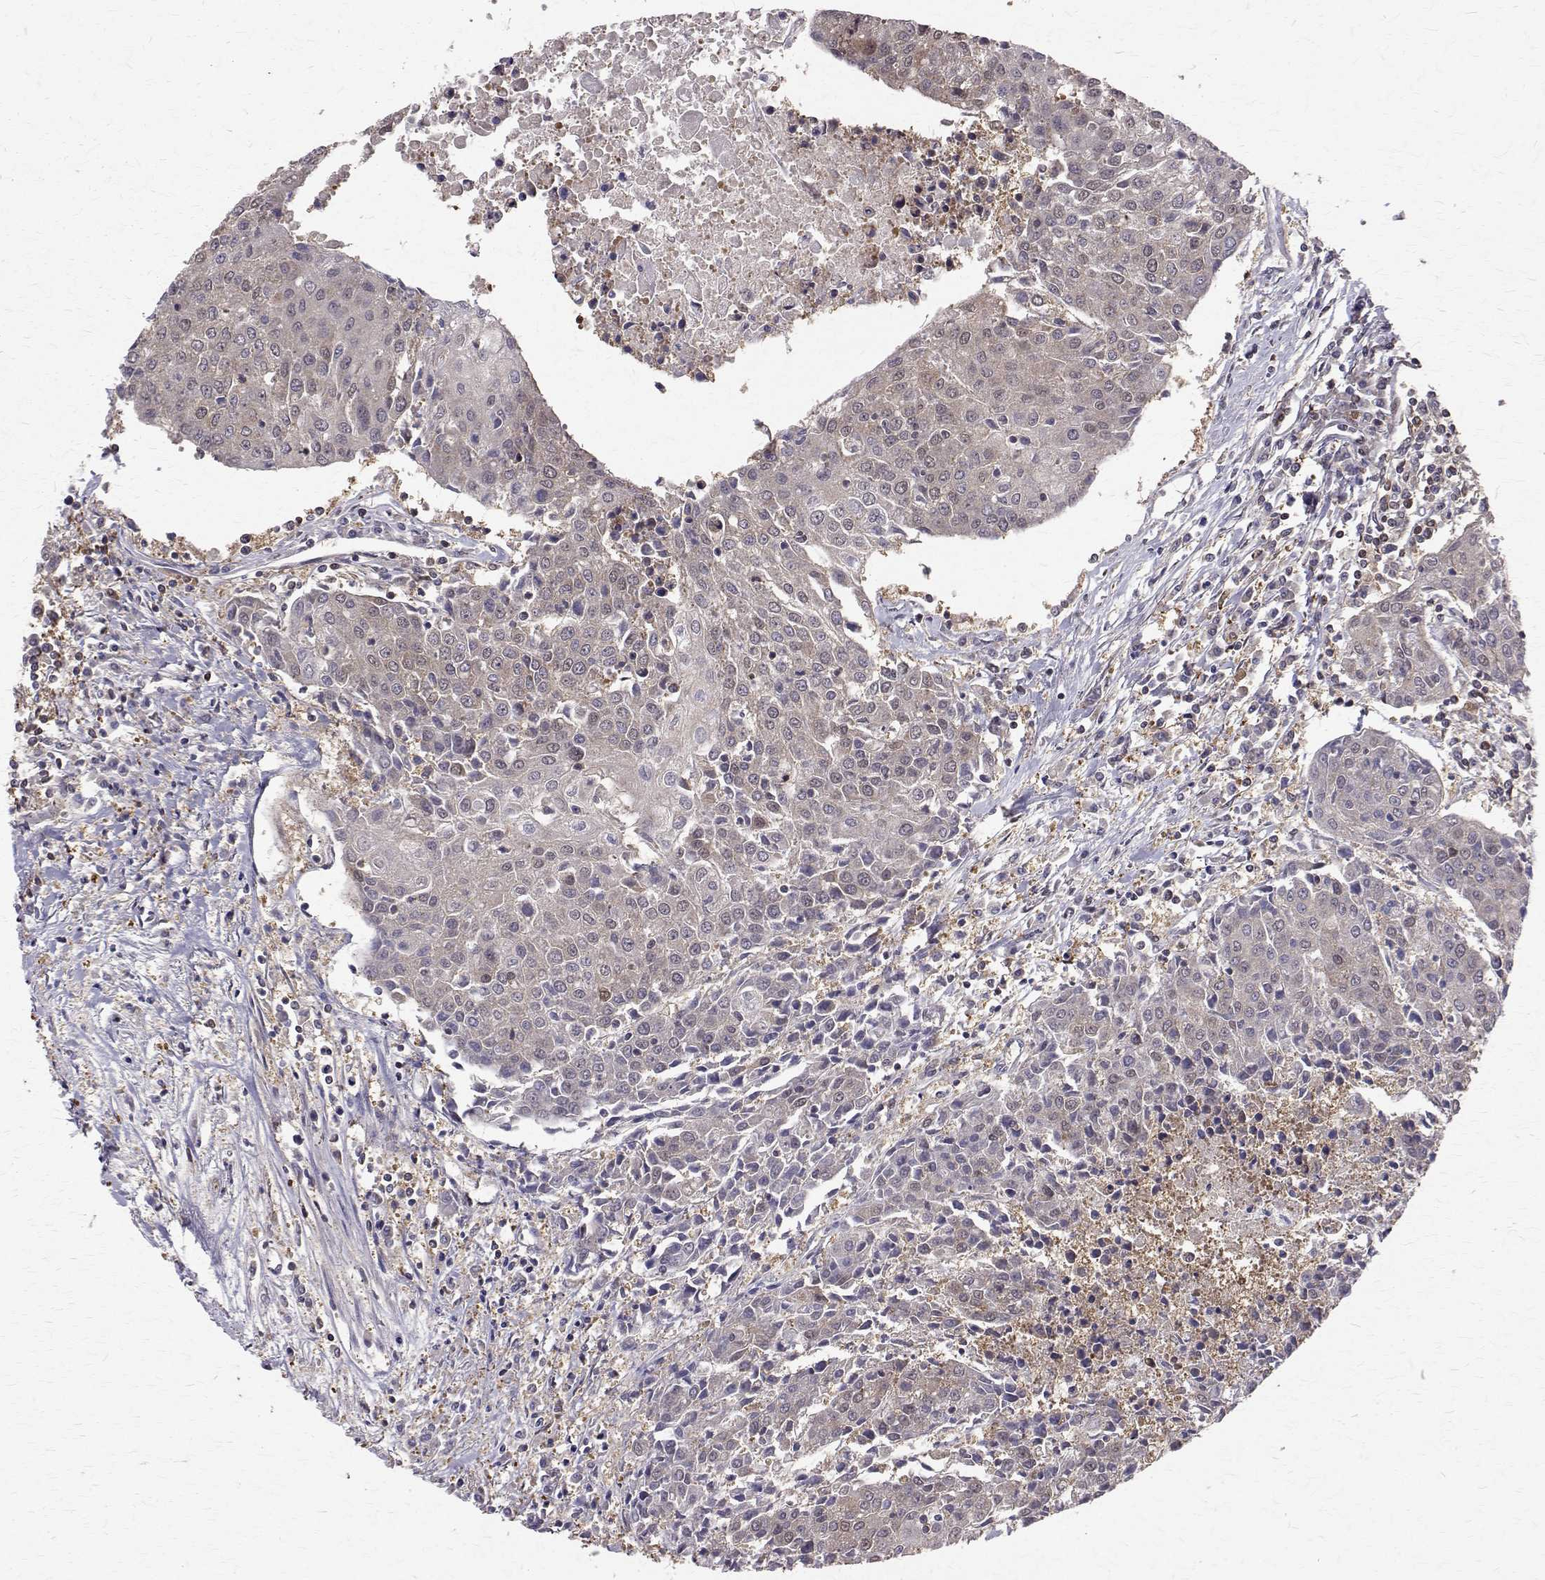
{"staining": {"intensity": "negative", "quantity": "none", "location": "none"}, "tissue": "urothelial cancer", "cell_type": "Tumor cells", "image_type": "cancer", "snomed": [{"axis": "morphology", "description": "Urothelial carcinoma, High grade"}, {"axis": "topography", "description": "Urinary bladder"}], "caption": "High-grade urothelial carcinoma was stained to show a protein in brown. There is no significant expression in tumor cells. (IHC, brightfield microscopy, high magnification).", "gene": "NIF3L1", "patient": {"sex": "female", "age": 85}}